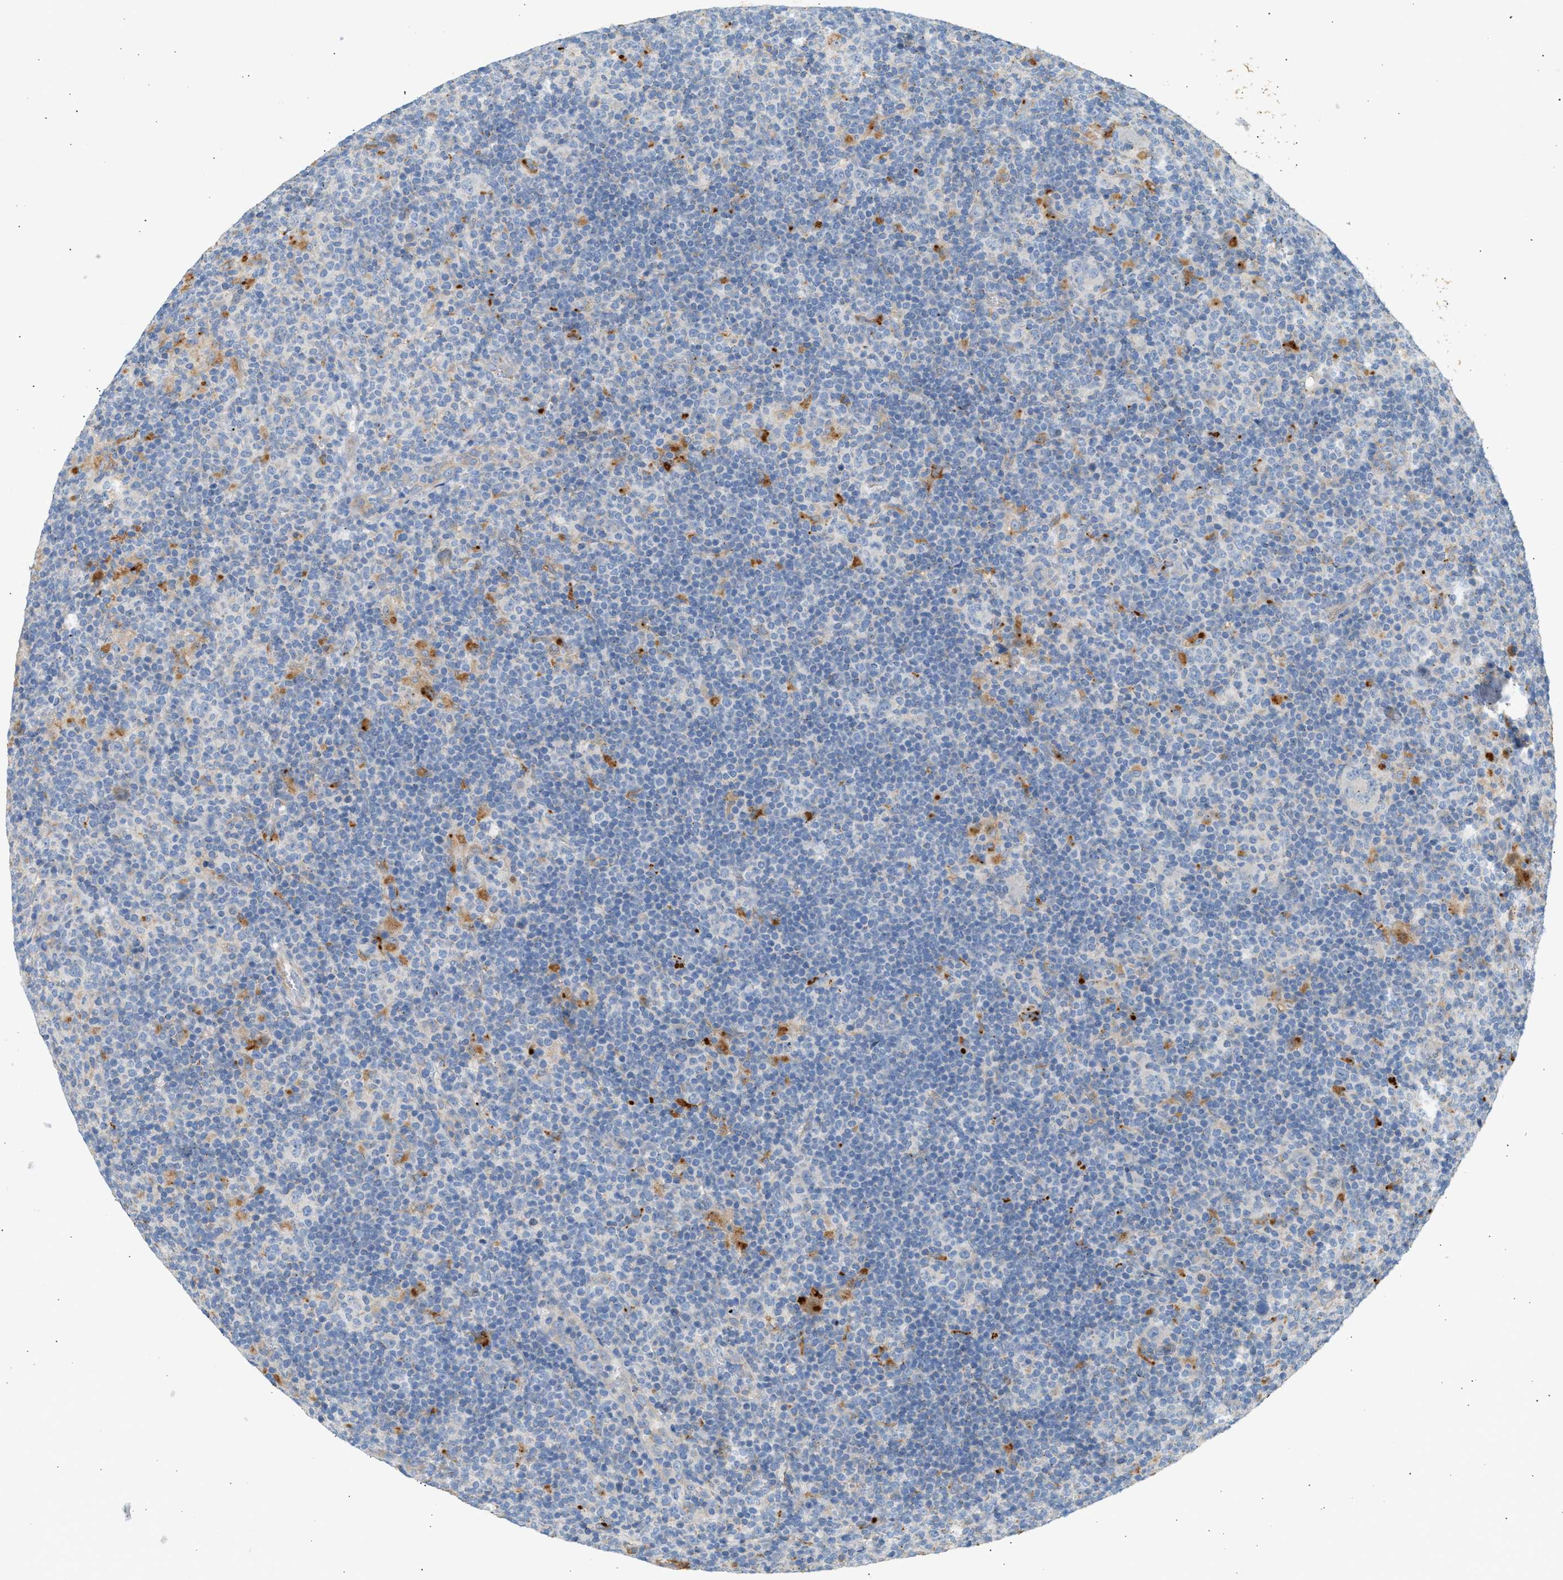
{"staining": {"intensity": "negative", "quantity": "none", "location": "none"}, "tissue": "lymphoma", "cell_type": "Tumor cells", "image_type": "cancer", "snomed": [{"axis": "morphology", "description": "Hodgkin's disease, NOS"}, {"axis": "topography", "description": "Lymph node"}], "caption": "IHC of human lymphoma displays no staining in tumor cells.", "gene": "ENTHD1", "patient": {"sex": "female", "age": 57}}